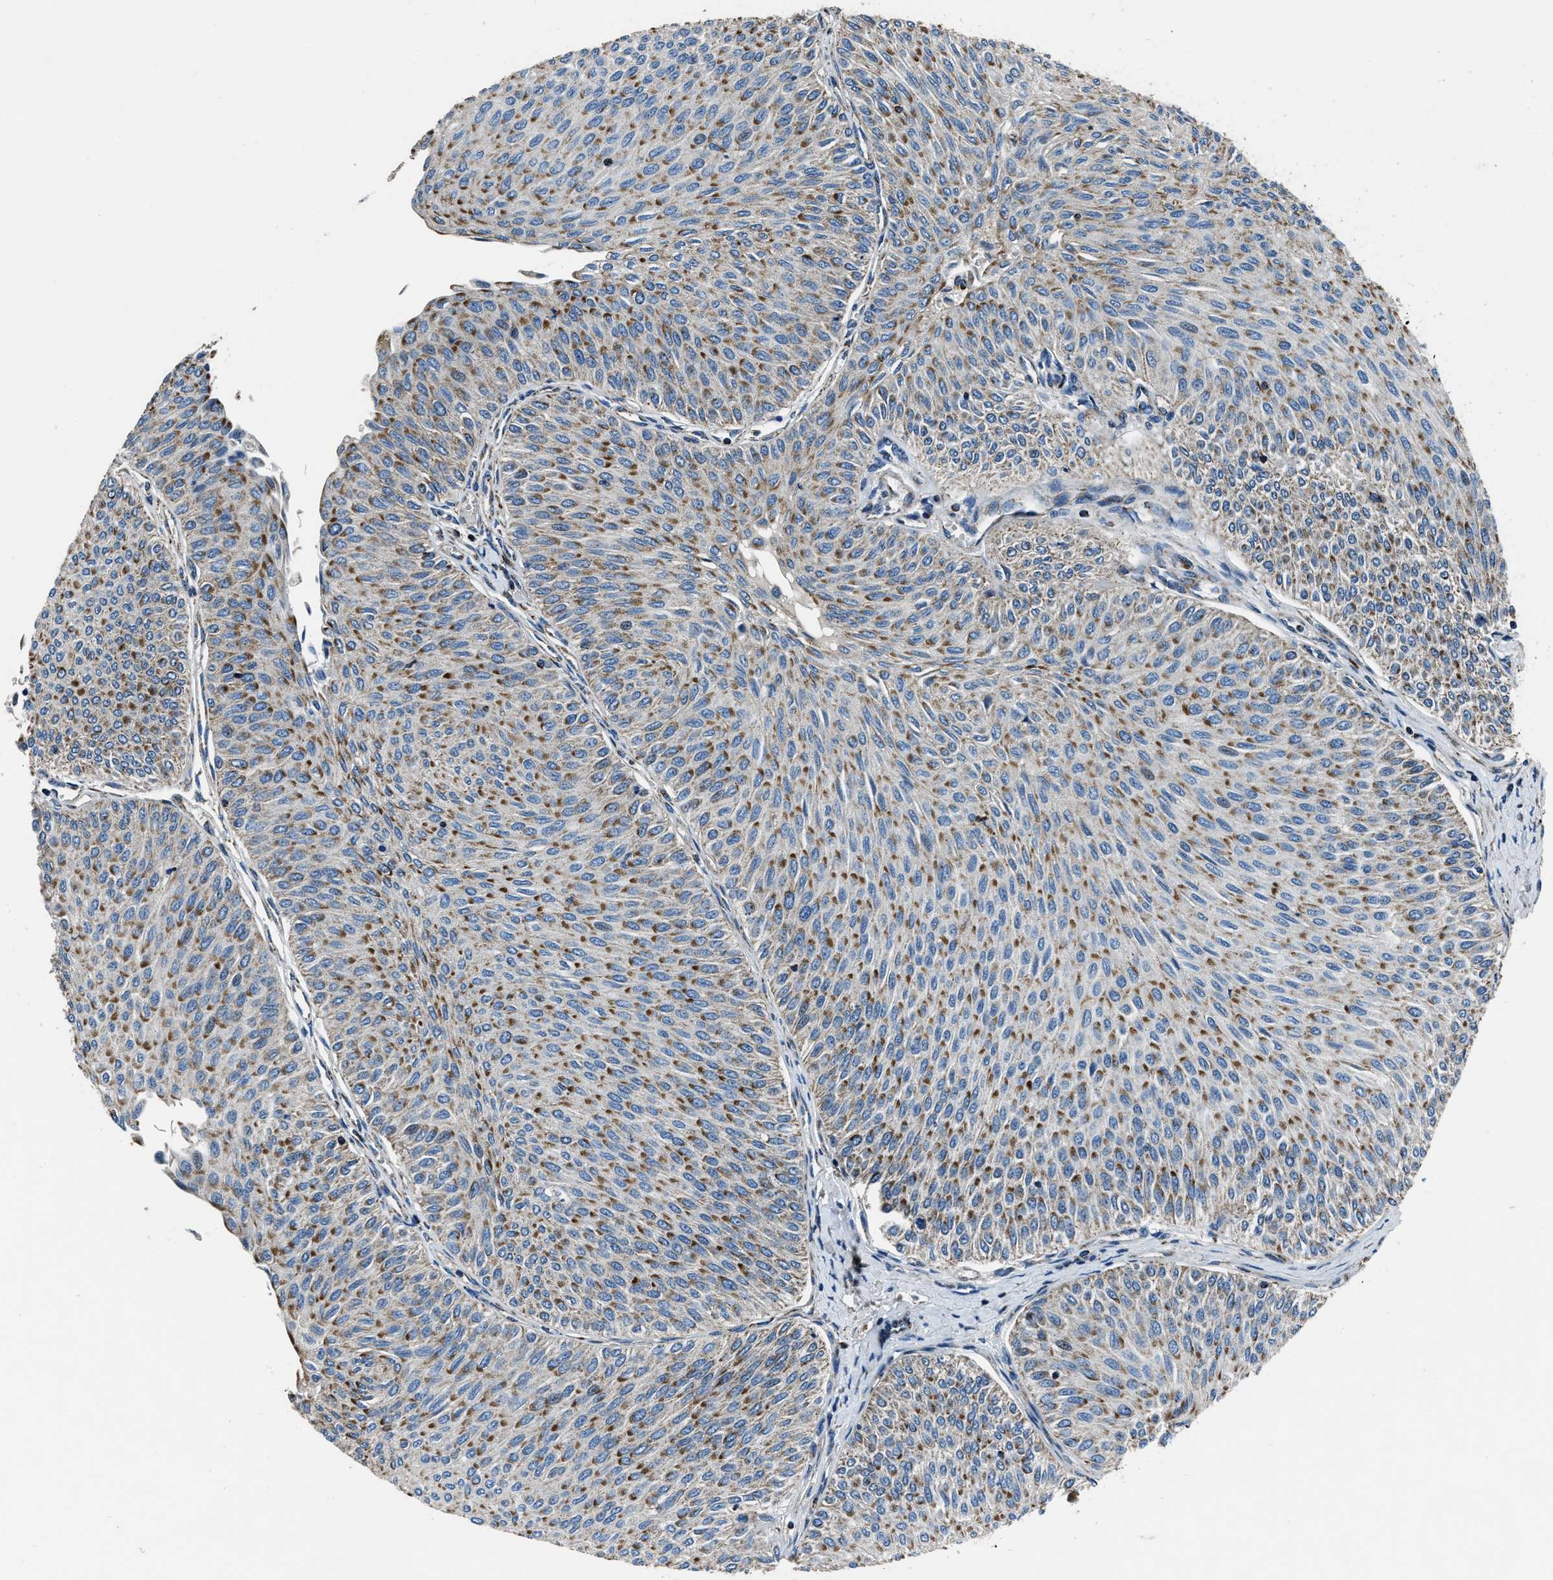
{"staining": {"intensity": "moderate", "quantity": ">75%", "location": "cytoplasmic/membranous"}, "tissue": "urothelial cancer", "cell_type": "Tumor cells", "image_type": "cancer", "snomed": [{"axis": "morphology", "description": "Urothelial carcinoma, Low grade"}, {"axis": "topography", "description": "Urinary bladder"}], "caption": "Low-grade urothelial carcinoma stained with immunohistochemistry reveals moderate cytoplasmic/membranous positivity in about >75% of tumor cells.", "gene": "OGDH", "patient": {"sex": "male", "age": 78}}